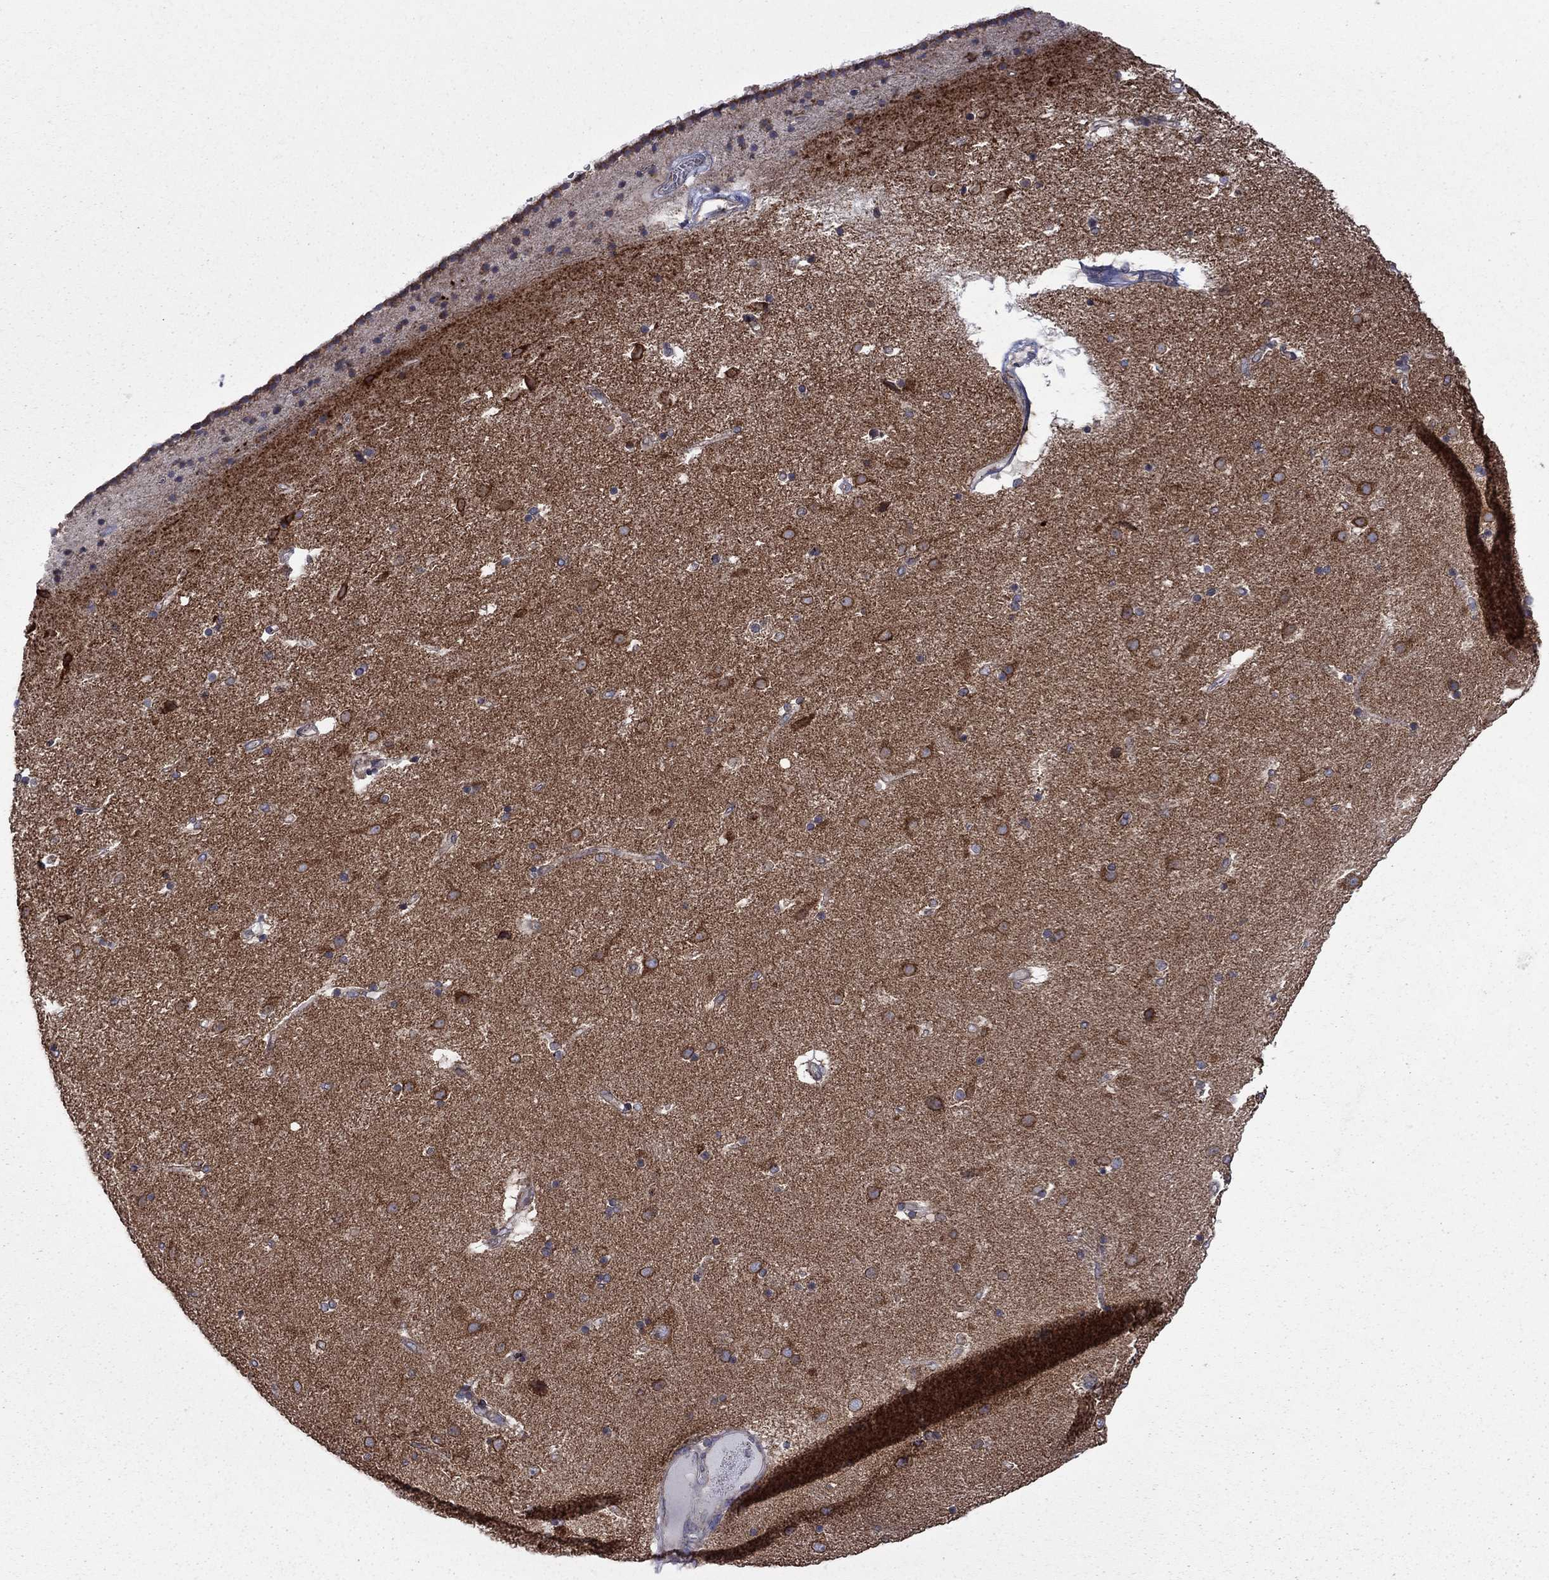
{"staining": {"intensity": "strong", "quantity": "25%-75%", "location": "cytoplasmic/membranous"}, "tissue": "caudate", "cell_type": "Glial cells", "image_type": "normal", "snomed": [{"axis": "morphology", "description": "Normal tissue, NOS"}, {"axis": "topography", "description": "Lateral ventricle wall"}], "caption": "Brown immunohistochemical staining in normal caudate reveals strong cytoplasmic/membranous positivity in about 25%-75% of glial cells.", "gene": "CLPTM1", "patient": {"sex": "female", "age": 71}}